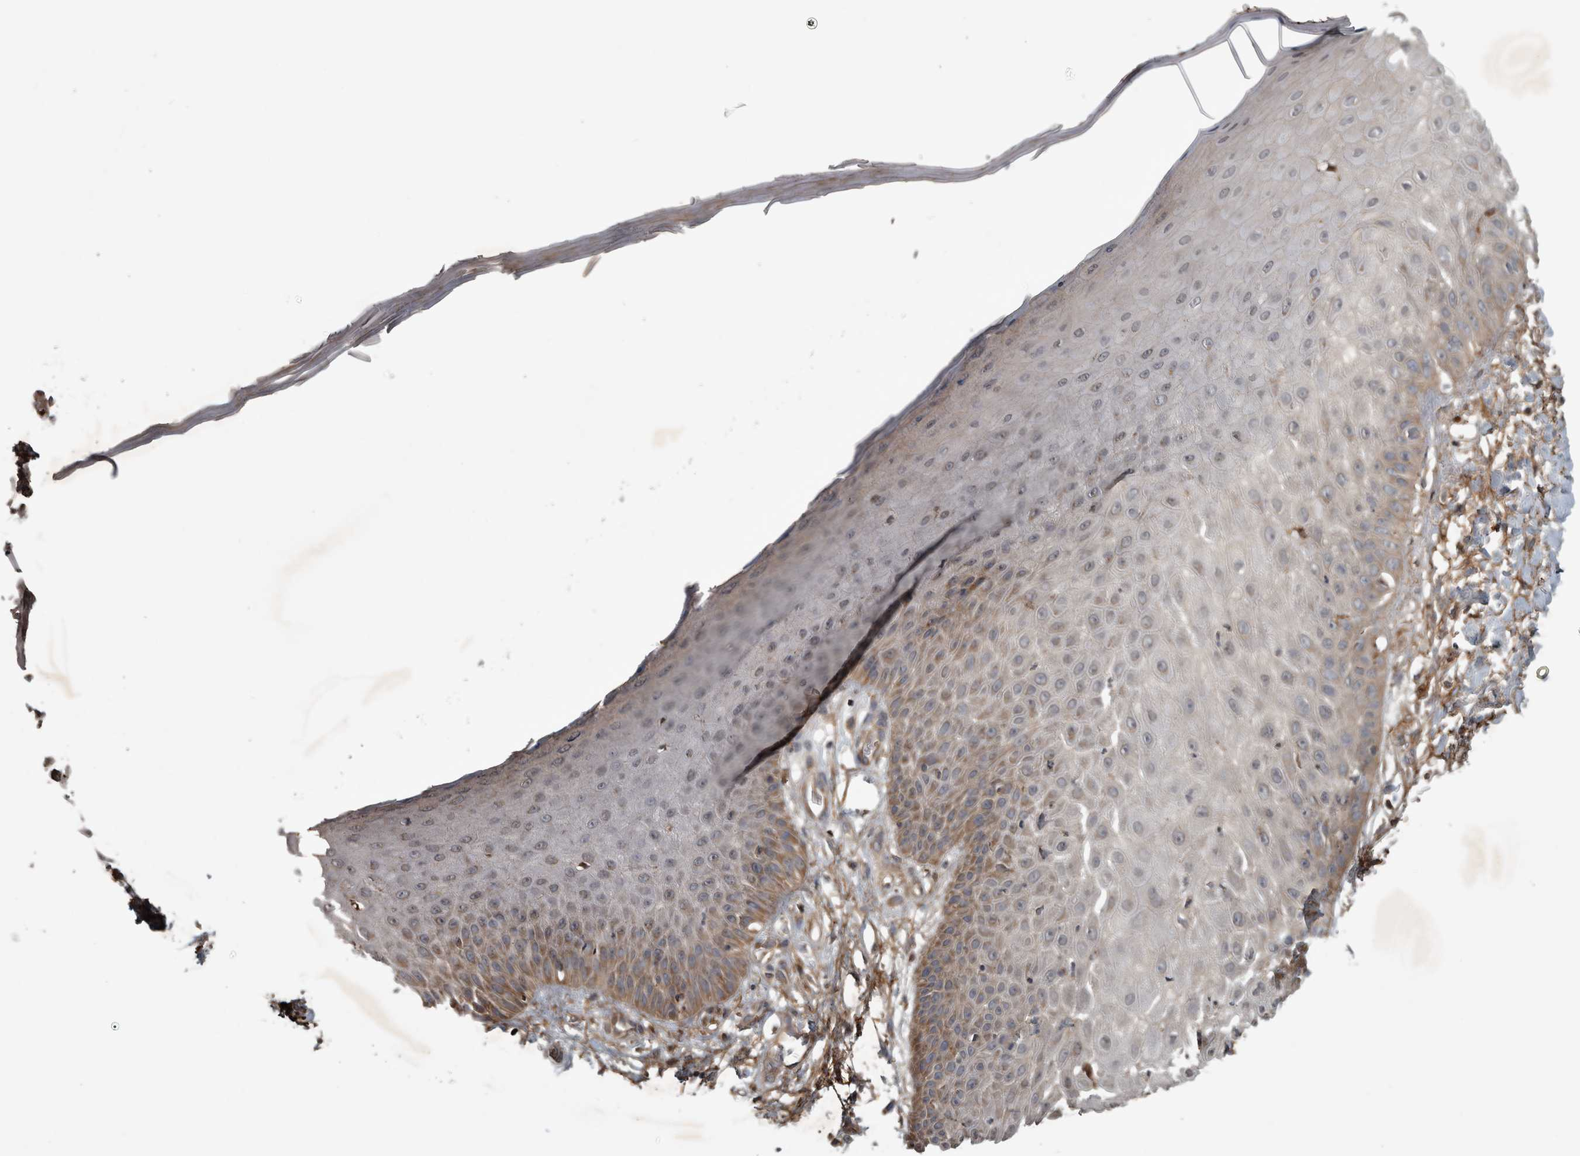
{"staining": {"intensity": "moderate", "quantity": "25%-75%", "location": "cytoplasmic/membranous"}, "tissue": "skin", "cell_type": "Keratinocytes", "image_type": "normal", "snomed": [{"axis": "morphology", "description": "Normal tissue, NOS"}, {"axis": "morphology", "description": "Inflammation, NOS"}, {"axis": "topography", "description": "Skin"}], "caption": "Immunohistochemistry (IHC) image of normal skin: skin stained using immunohistochemistry (IHC) exhibits medium levels of moderate protein expression localized specifically in the cytoplasmic/membranous of keratinocytes, appearing as a cytoplasmic/membranous brown color.", "gene": "TRMT61B", "patient": {"sex": "female", "age": 44}}